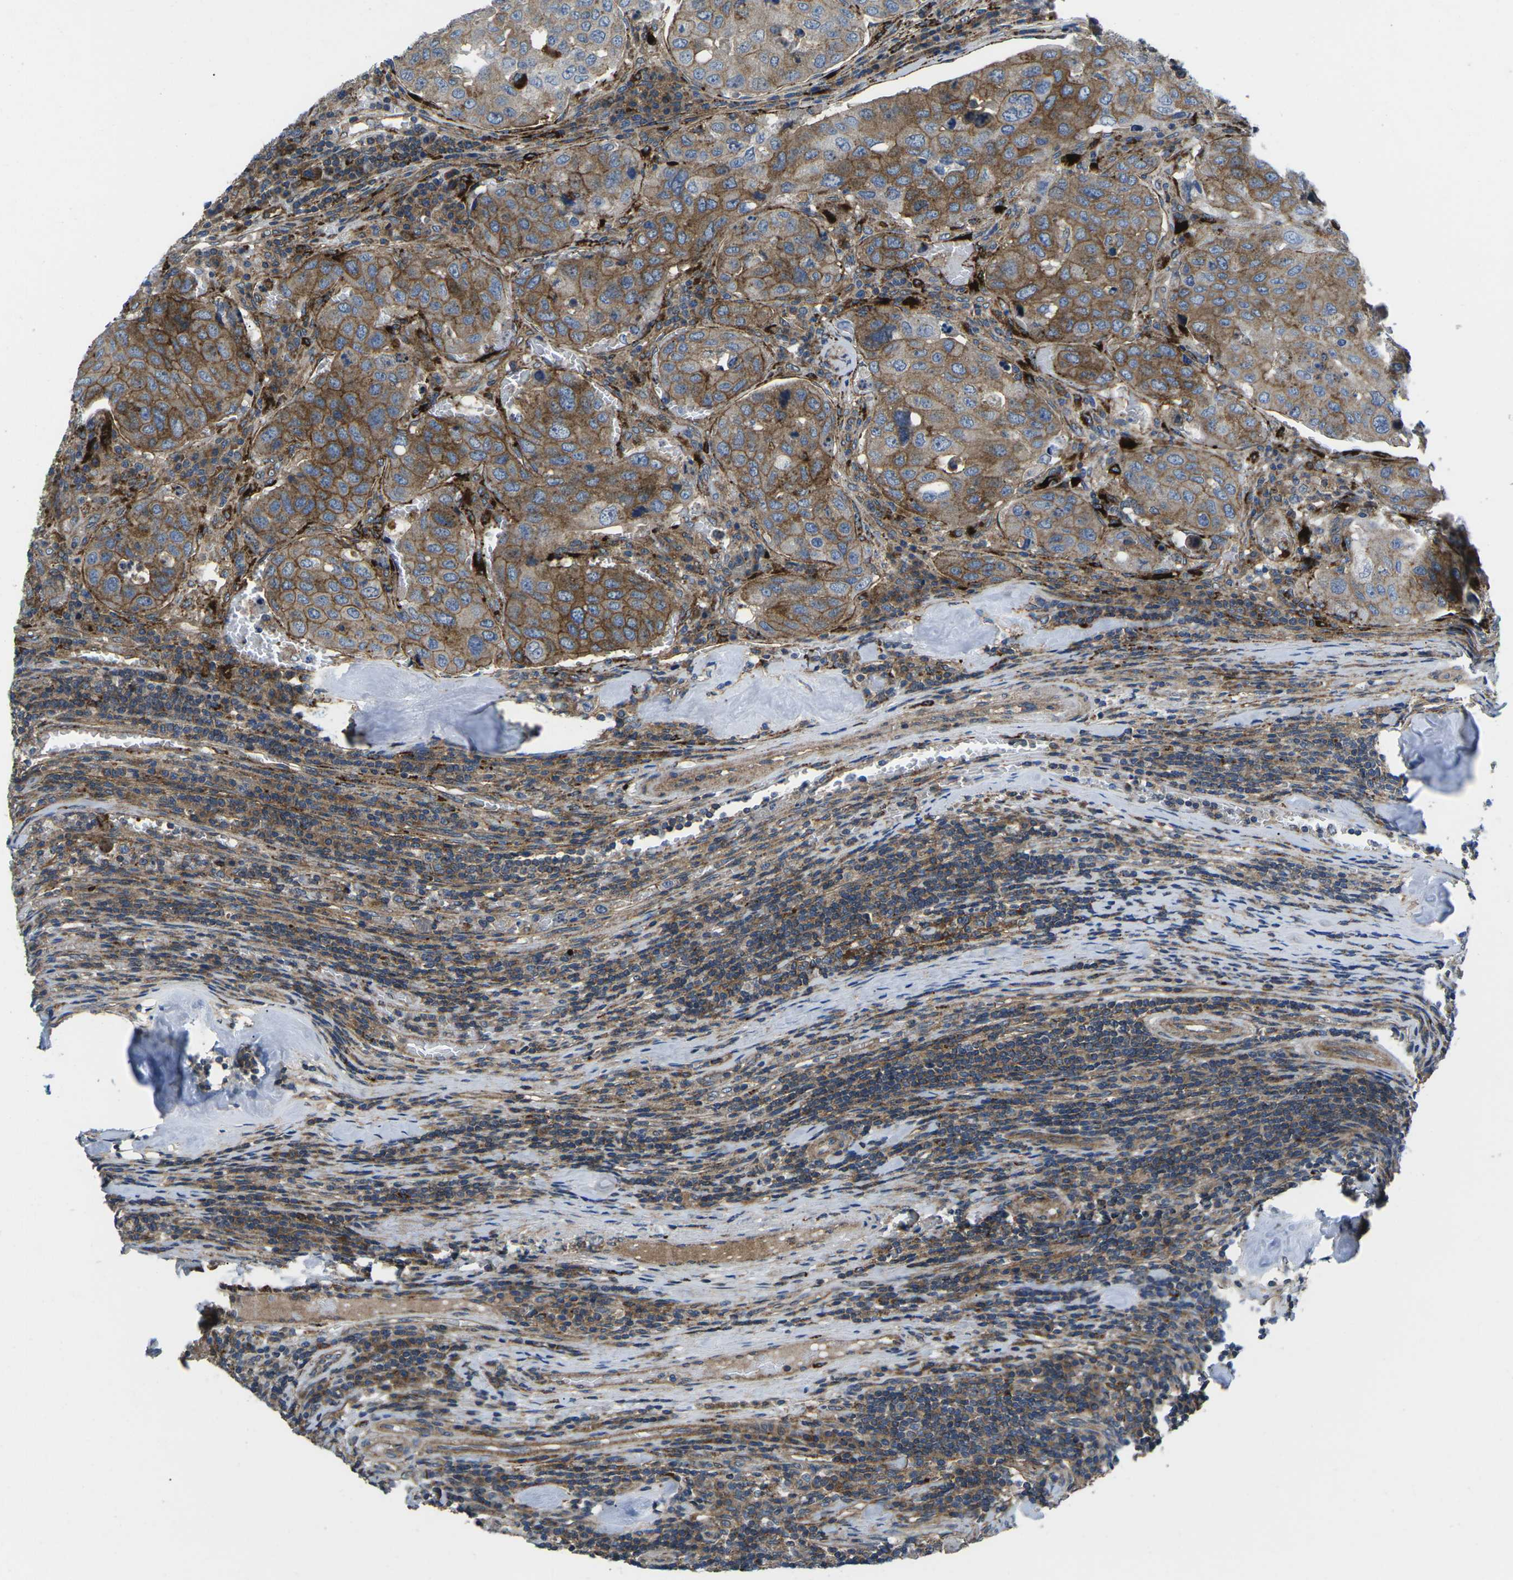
{"staining": {"intensity": "moderate", "quantity": ">75%", "location": "cytoplasmic/membranous"}, "tissue": "urothelial cancer", "cell_type": "Tumor cells", "image_type": "cancer", "snomed": [{"axis": "morphology", "description": "Urothelial carcinoma, High grade"}, {"axis": "topography", "description": "Lymph node"}, {"axis": "topography", "description": "Urinary bladder"}], "caption": "High-magnification brightfield microscopy of urothelial cancer stained with DAB (brown) and counterstained with hematoxylin (blue). tumor cells exhibit moderate cytoplasmic/membranous staining is appreciated in approximately>75% of cells.", "gene": "DLG1", "patient": {"sex": "male", "age": 51}}